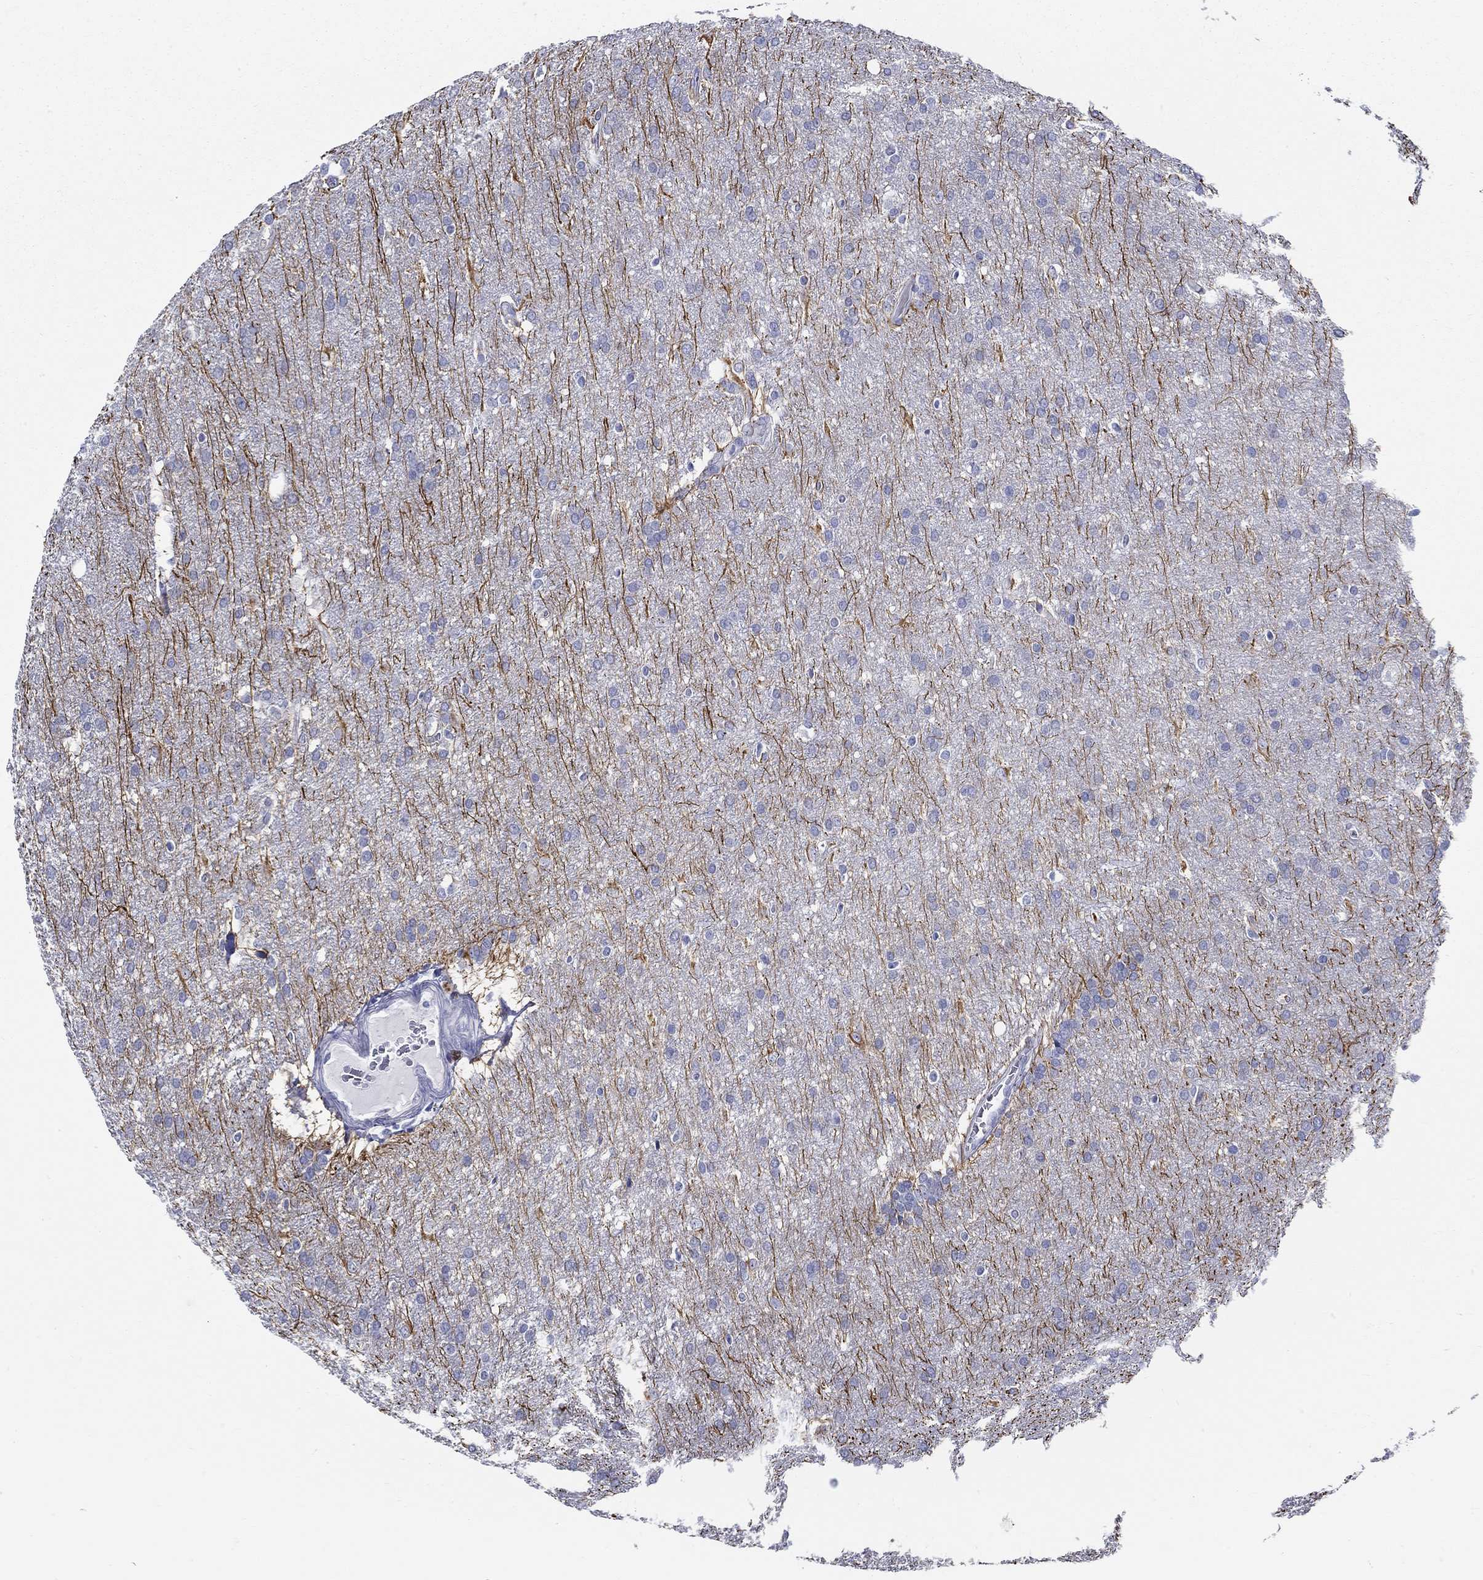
{"staining": {"intensity": "strong", "quantity": "<25%", "location": "cytoplasmic/membranous"}, "tissue": "glioma", "cell_type": "Tumor cells", "image_type": "cancer", "snomed": [{"axis": "morphology", "description": "Glioma, malignant, Low grade"}, {"axis": "topography", "description": "Brain"}], "caption": "DAB (3,3'-diaminobenzidine) immunohistochemical staining of glioma reveals strong cytoplasmic/membranous protein positivity in approximately <25% of tumor cells. Using DAB (brown) and hematoxylin (blue) stains, captured at high magnification using brightfield microscopy.", "gene": "CRYGS", "patient": {"sex": "female", "age": 32}}